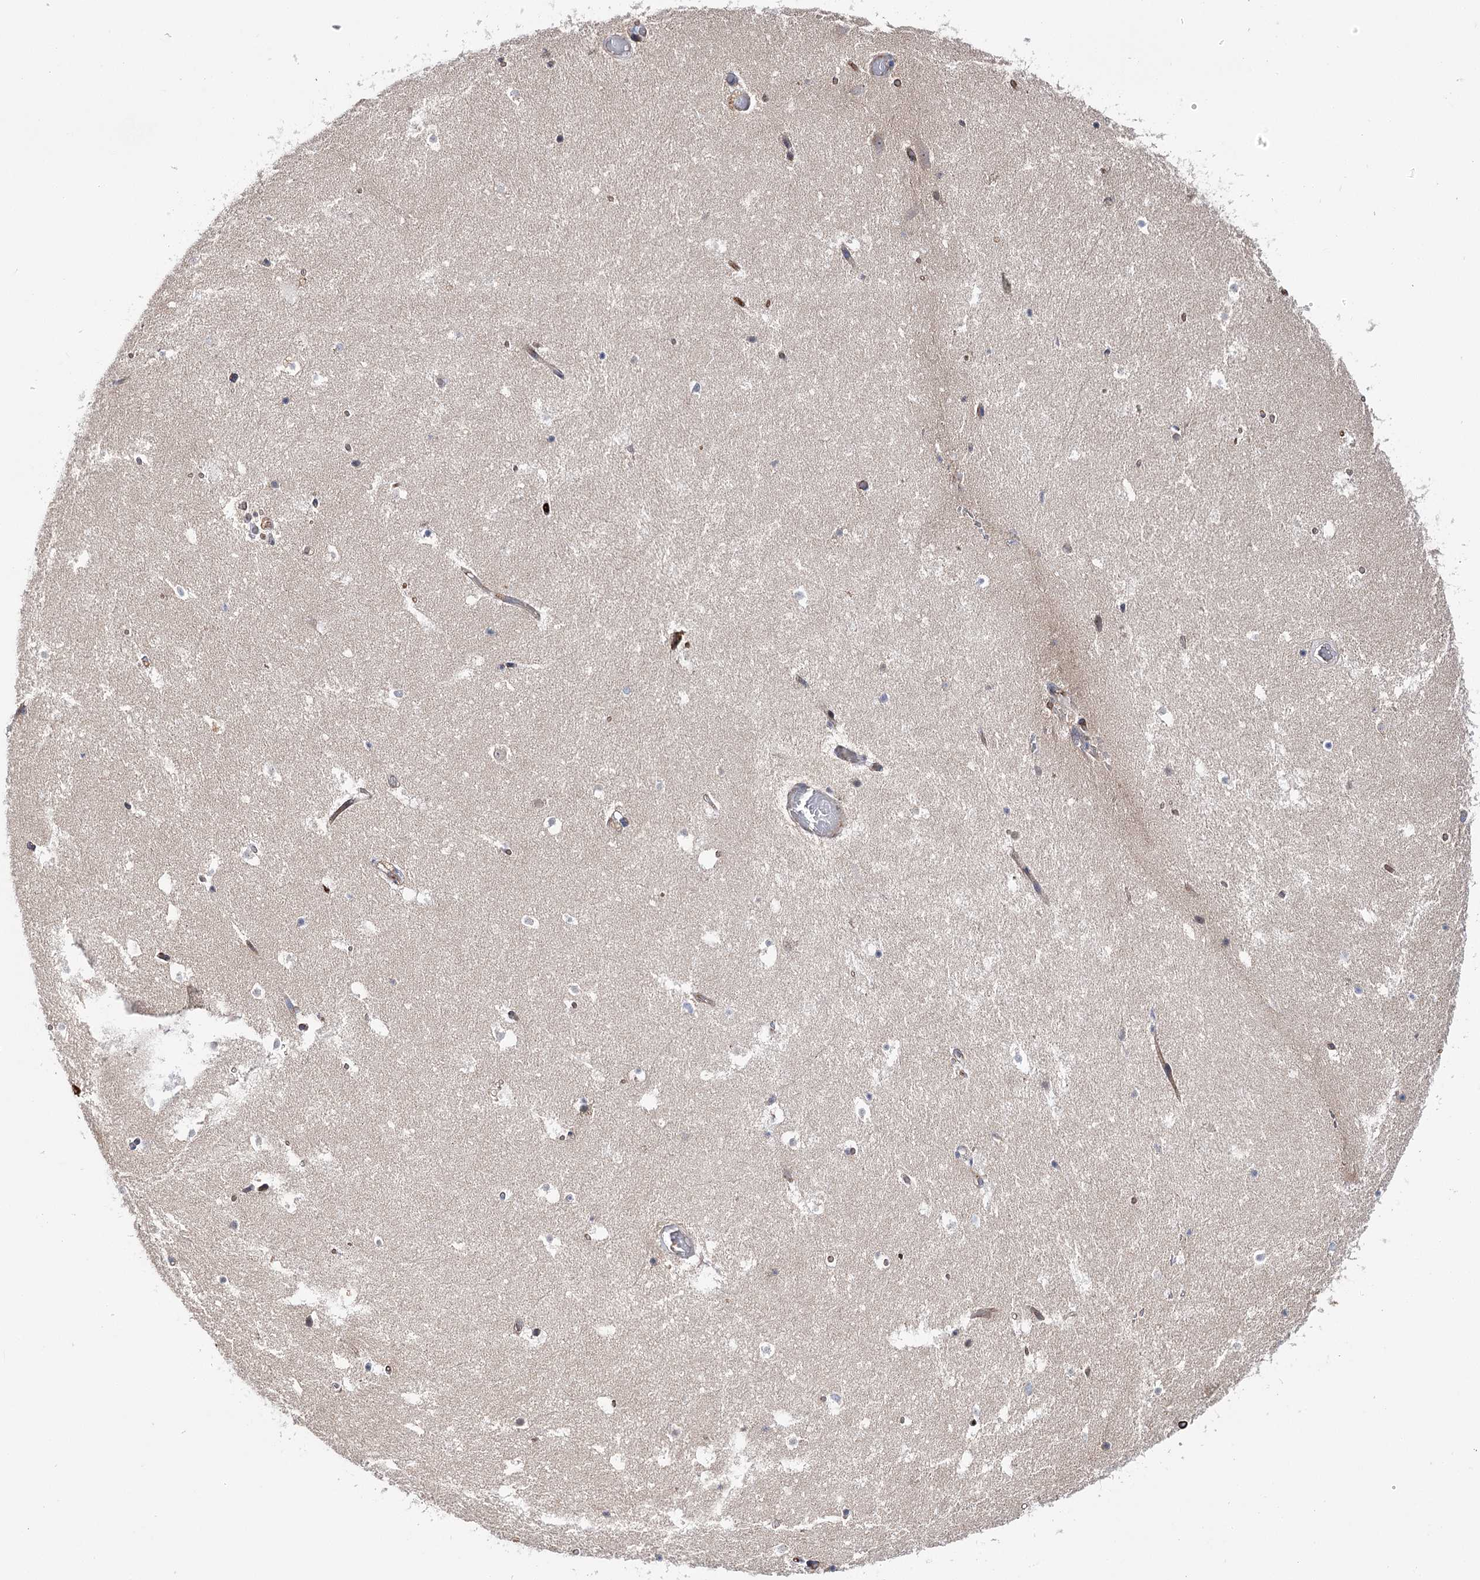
{"staining": {"intensity": "negative", "quantity": "none", "location": "none"}, "tissue": "hippocampus", "cell_type": "Glial cells", "image_type": "normal", "snomed": [{"axis": "morphology", "description": "Normal tissue, NOS"}, {"axis": "topography", "description": "Hippocampus"}], "caption": "Immunohistochemistry (IHC) image of benign human hippocampus stained for a protein (brown), which shows no positivity in glial cells. Brightfield microscopy of immunohistochemistry stained with DAB (3,3'-diaminobenzidine) (brown) and hematoxylin (blue), captured at high magnification.", "gene": "ARHGAP32", "patient": {"sex": "female", "age": 52}}